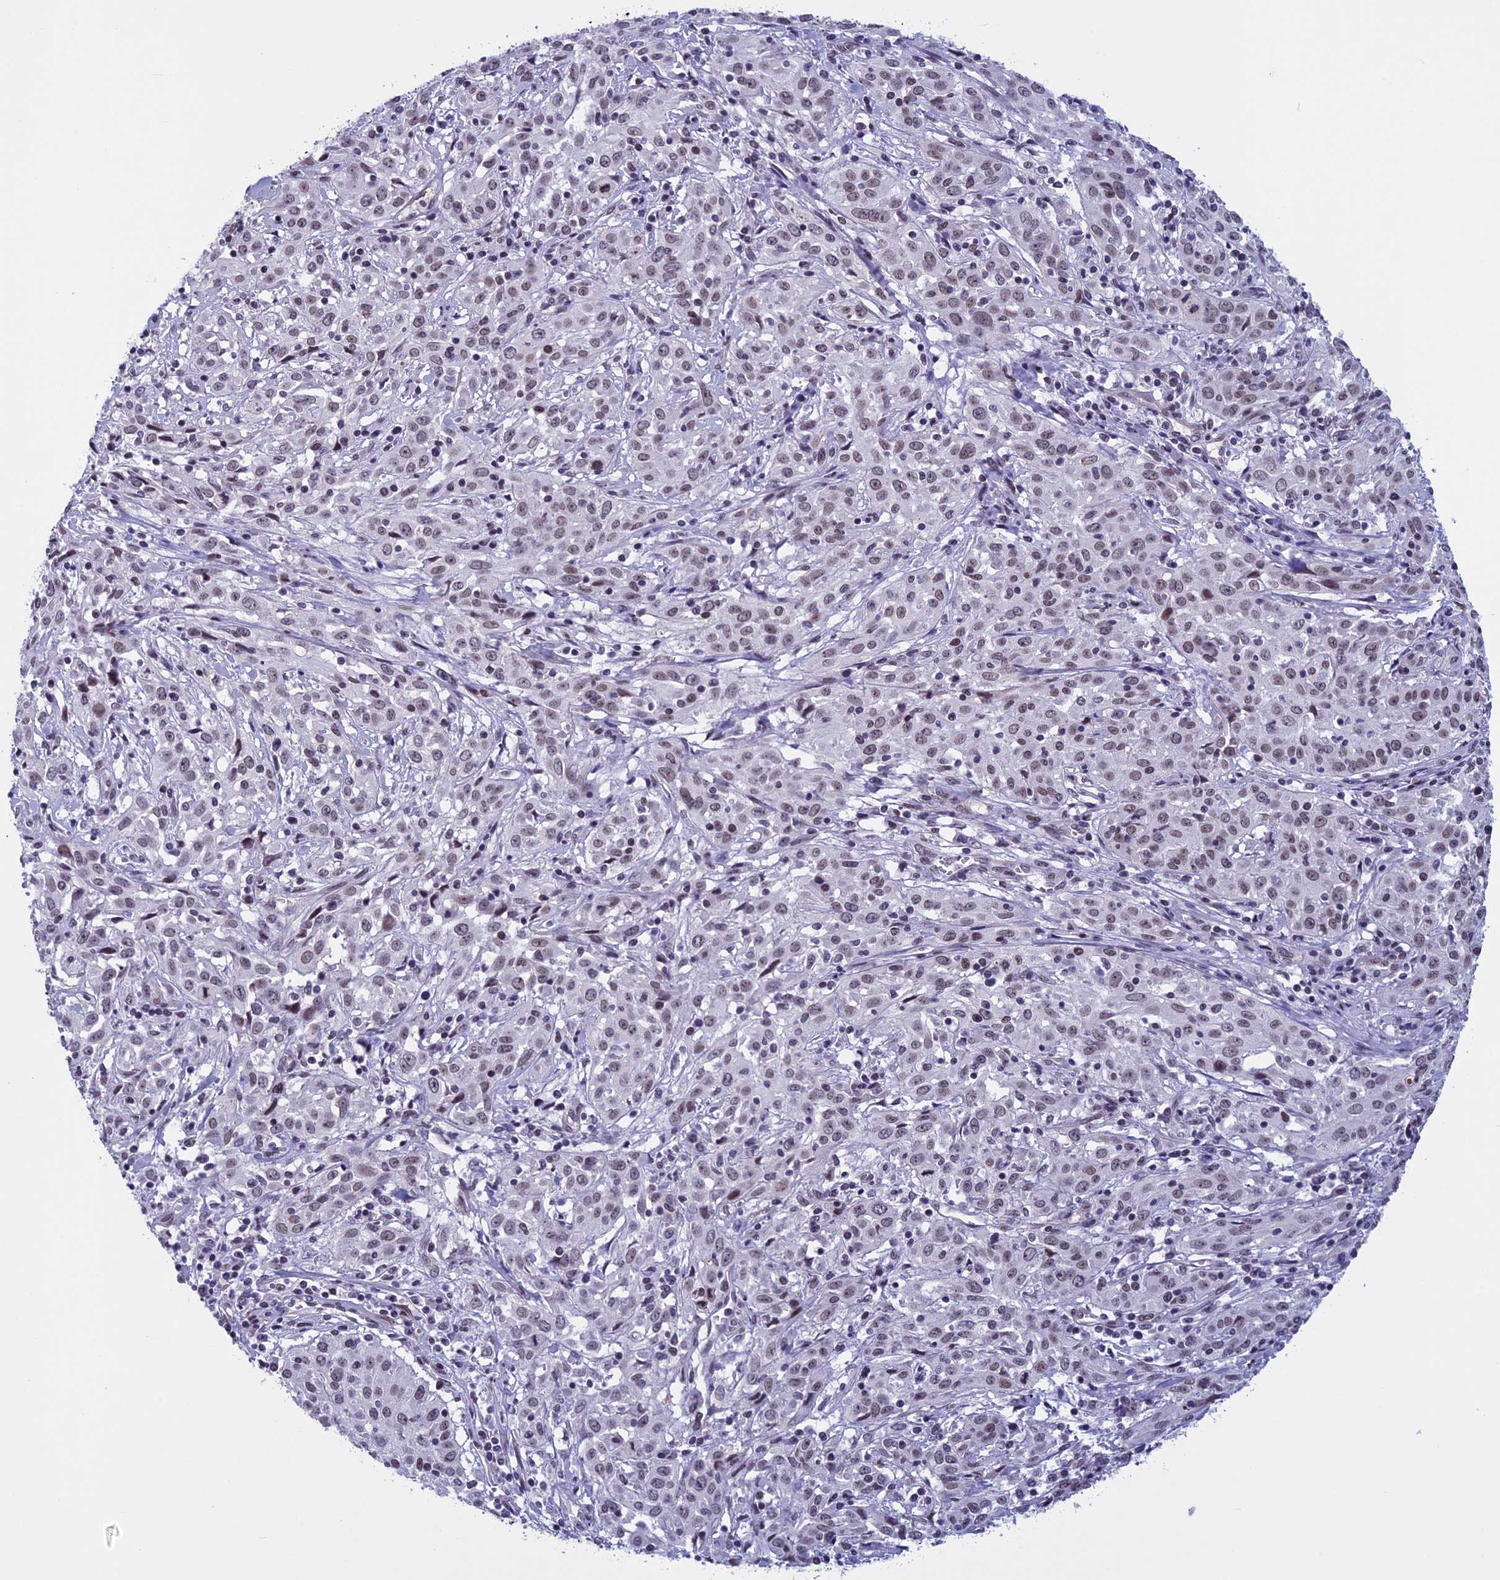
{"staining": {"intensity": "weak", "quantity": ">75%", "location": "nuclear"}, "tissue": "cervical cancer", "cell_type": "Tumor cells", "image_type": "cancer", "snomed": [{"axis": "morphology", "description": "Squamous cell carcinoma, NOS"}, {"axis": "topography", "description": "Cervix"}], "caption": "This is a photomicrograph of immunohistochemistry (IHC) staining of squamous cell carcinoma (cervical), which shows weak expression in the nuclear of tumor cells.", "gene": "NIPBL", "patient": {"sex": "female", "age": 57}}